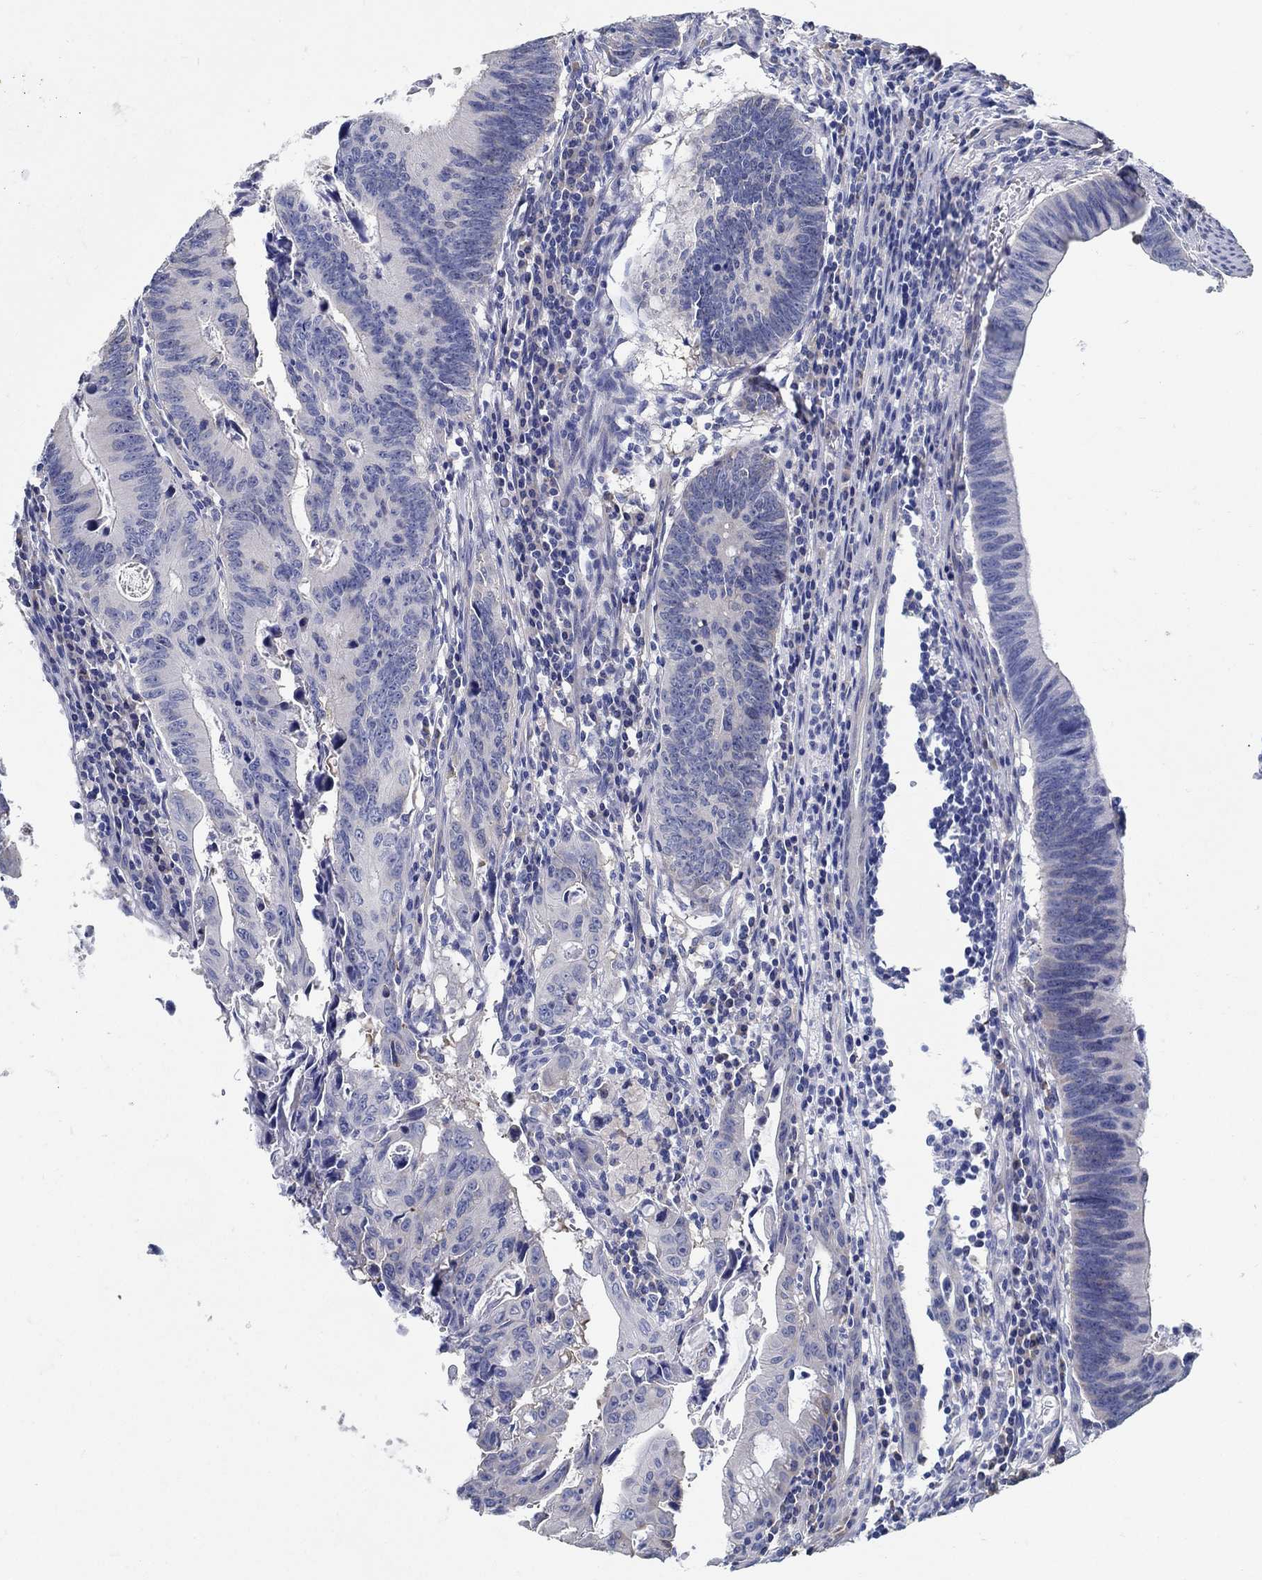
{"staining": {"intensity": "negative", "quantity": "none", "location": "none"}, "tissue": "colorectal cancer", "cell_type": "Tumor cells", "image_type": "cancer", "snomed": [{"axis": "morphology", "description": "Adenocarcinoma, NOS"}, {"axis": "topography", "description": "Colon"}], "caption": "There is no significant expression in tumor cells of colorectal cancer.", "gene": "C15orf39", "patient": {"sex": "female", "age": 87}}